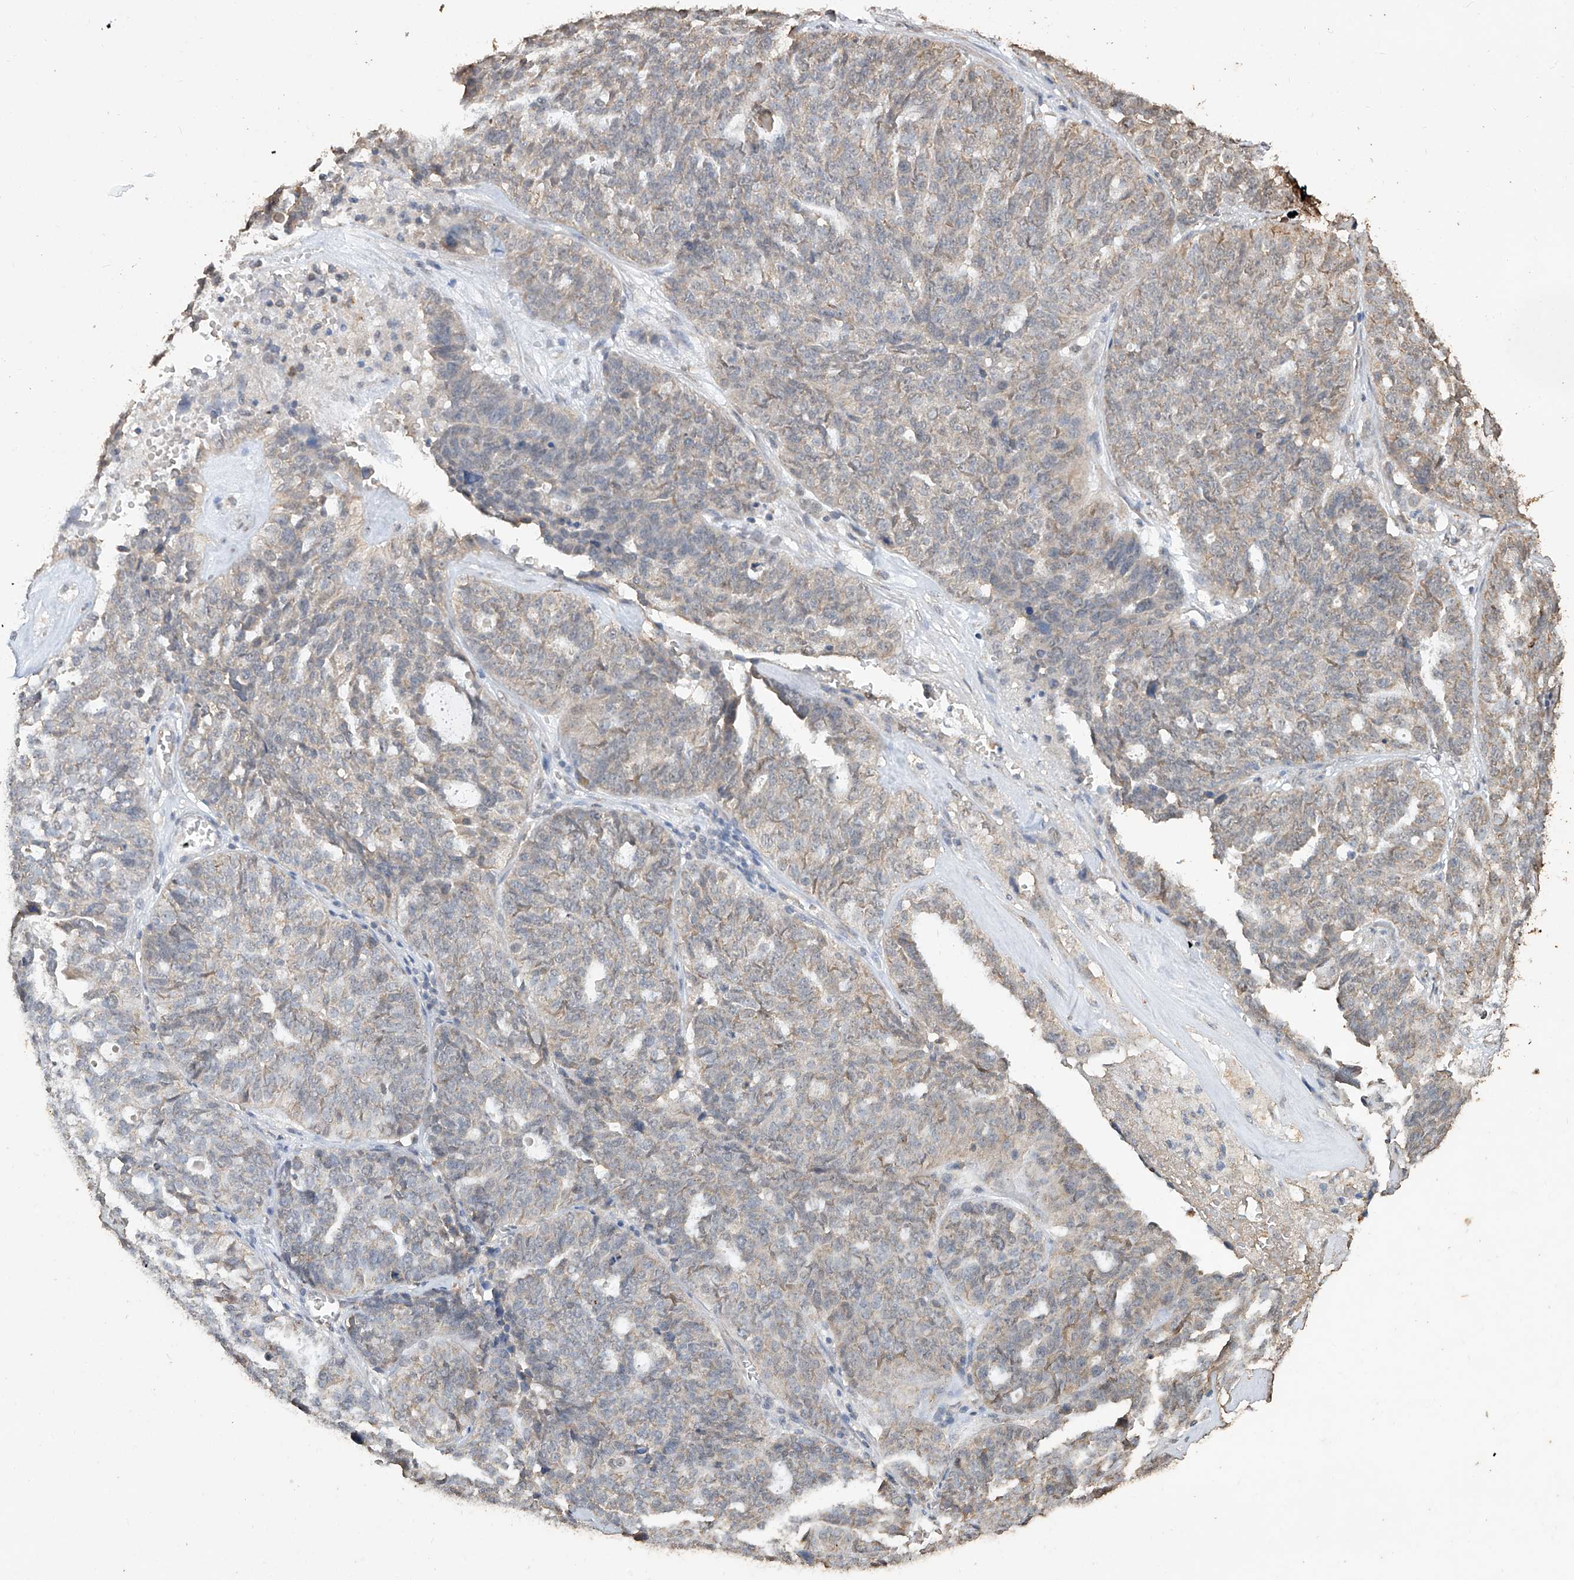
{"staining": {"intensity": "weak", "quantity": "<25%", "location": "cytoplasmic/membranous"}, "tissue": "ovarian cancer", "cell_type": "Tumor cells", "image_type": "cancer", "snomed": [{"axis": "morphology", "description": "Cystadenocarcinoma, serous, NOS"}, {"axis": "topography", "description": "Ovary"}], "caption": "Ovarian cancer (serous cystadenocarcinoma) stained for a protein using immunohistochemistry displays no expression tumor cells.", "gene": "ELOVL1", "patient": {"sex": "female", "age": 59}}